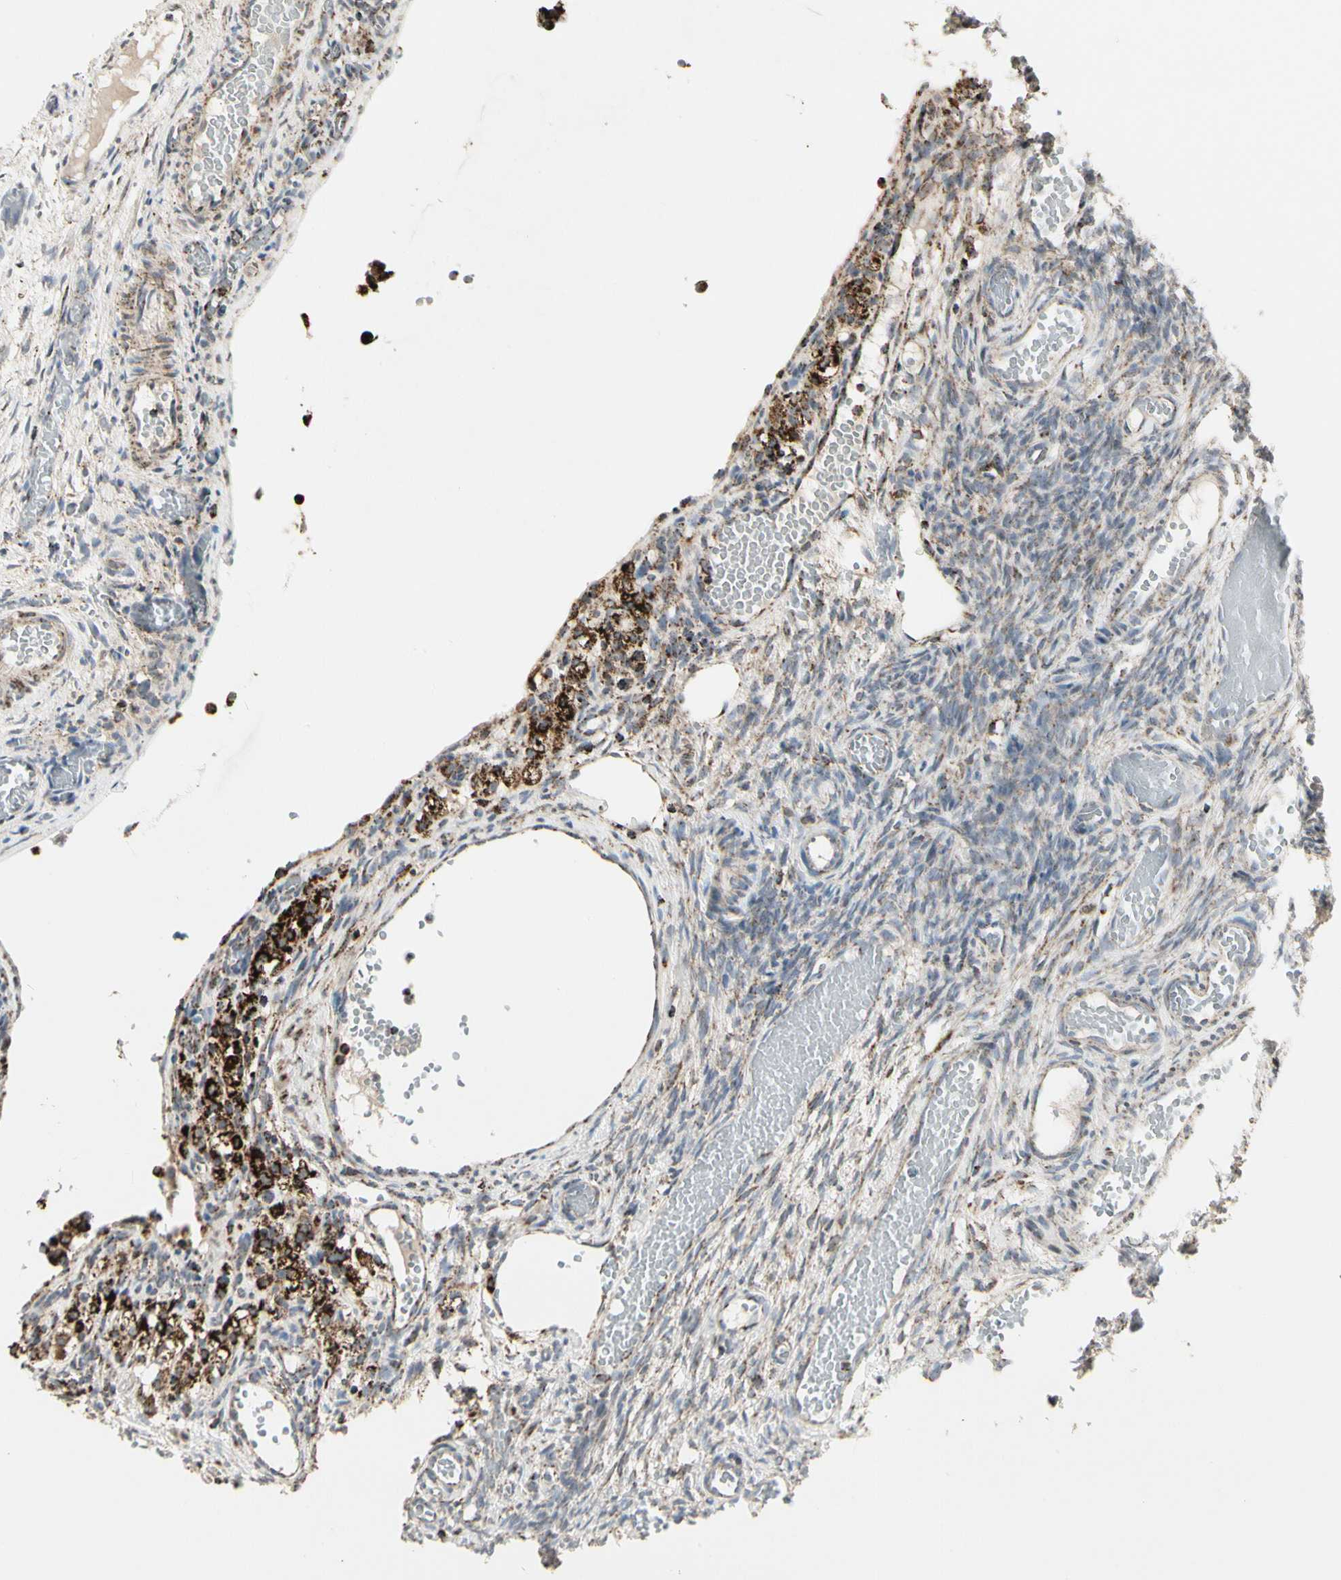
{"staining": {"intensity": "moderate", "quantity": ">75%", "location": "cytoplasmic/membranous"}, "tissue": "ovary", "cell_type": "Ovarian stroma cells", "image_type": "normal", "snomed": [{"axis": "morphology", "description": "Normal tissue, NOS"}, {"axis": "topography", "description": "Ovary"}], "caption": "Ovary stained with DAB immunohistochemistry (IHC) reveals medium levels of moderate cytoplasmic/membranous expression in approximately >75% of ovarian stroma cells.", "gene": "TMEM176A", "patient": {"sex": "female", "age": 35}}